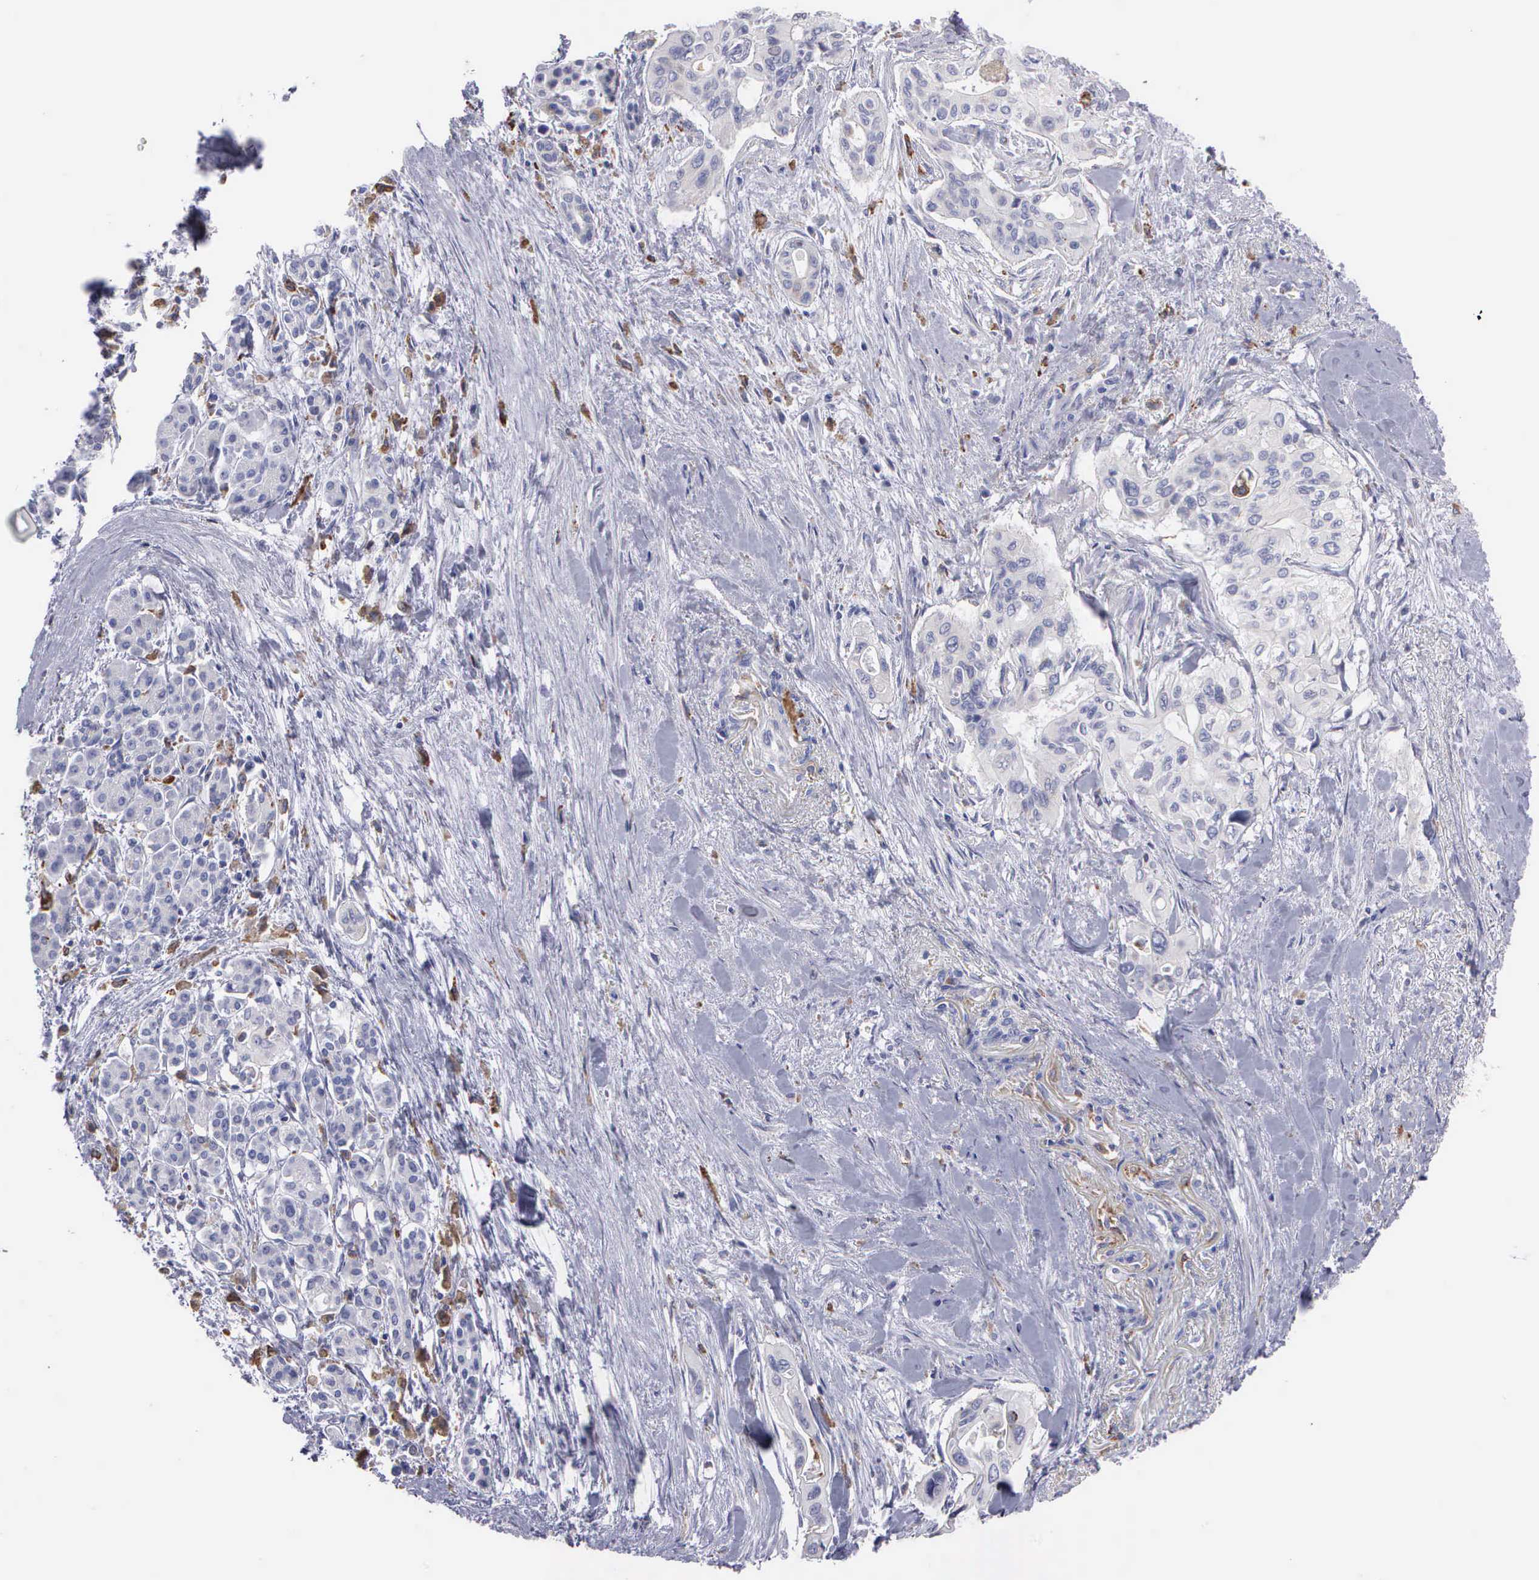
{"staining": {"intensity": "weak", "quantity": "<25%", "location": "cytoplasmic/membranous"}, "tissue": "pancreatic cancer", "cell_type": "Tumor cells", "image_type": "cancer", "snomed": [{"axis": "morphology", "description": "Adenocarcinoma, NOS"}, {"axis": "topography", "description": "Pancreas"}], "caption": "Adenocarcinoma (pancreatic) was stained to show a protein in brown. There is no significant positivity in tumor cells. (Brightfield microscopy of DAB IHC at high magnification).", "gene": "TYRP1", "patient": {"sex": "male", "age": 77}}